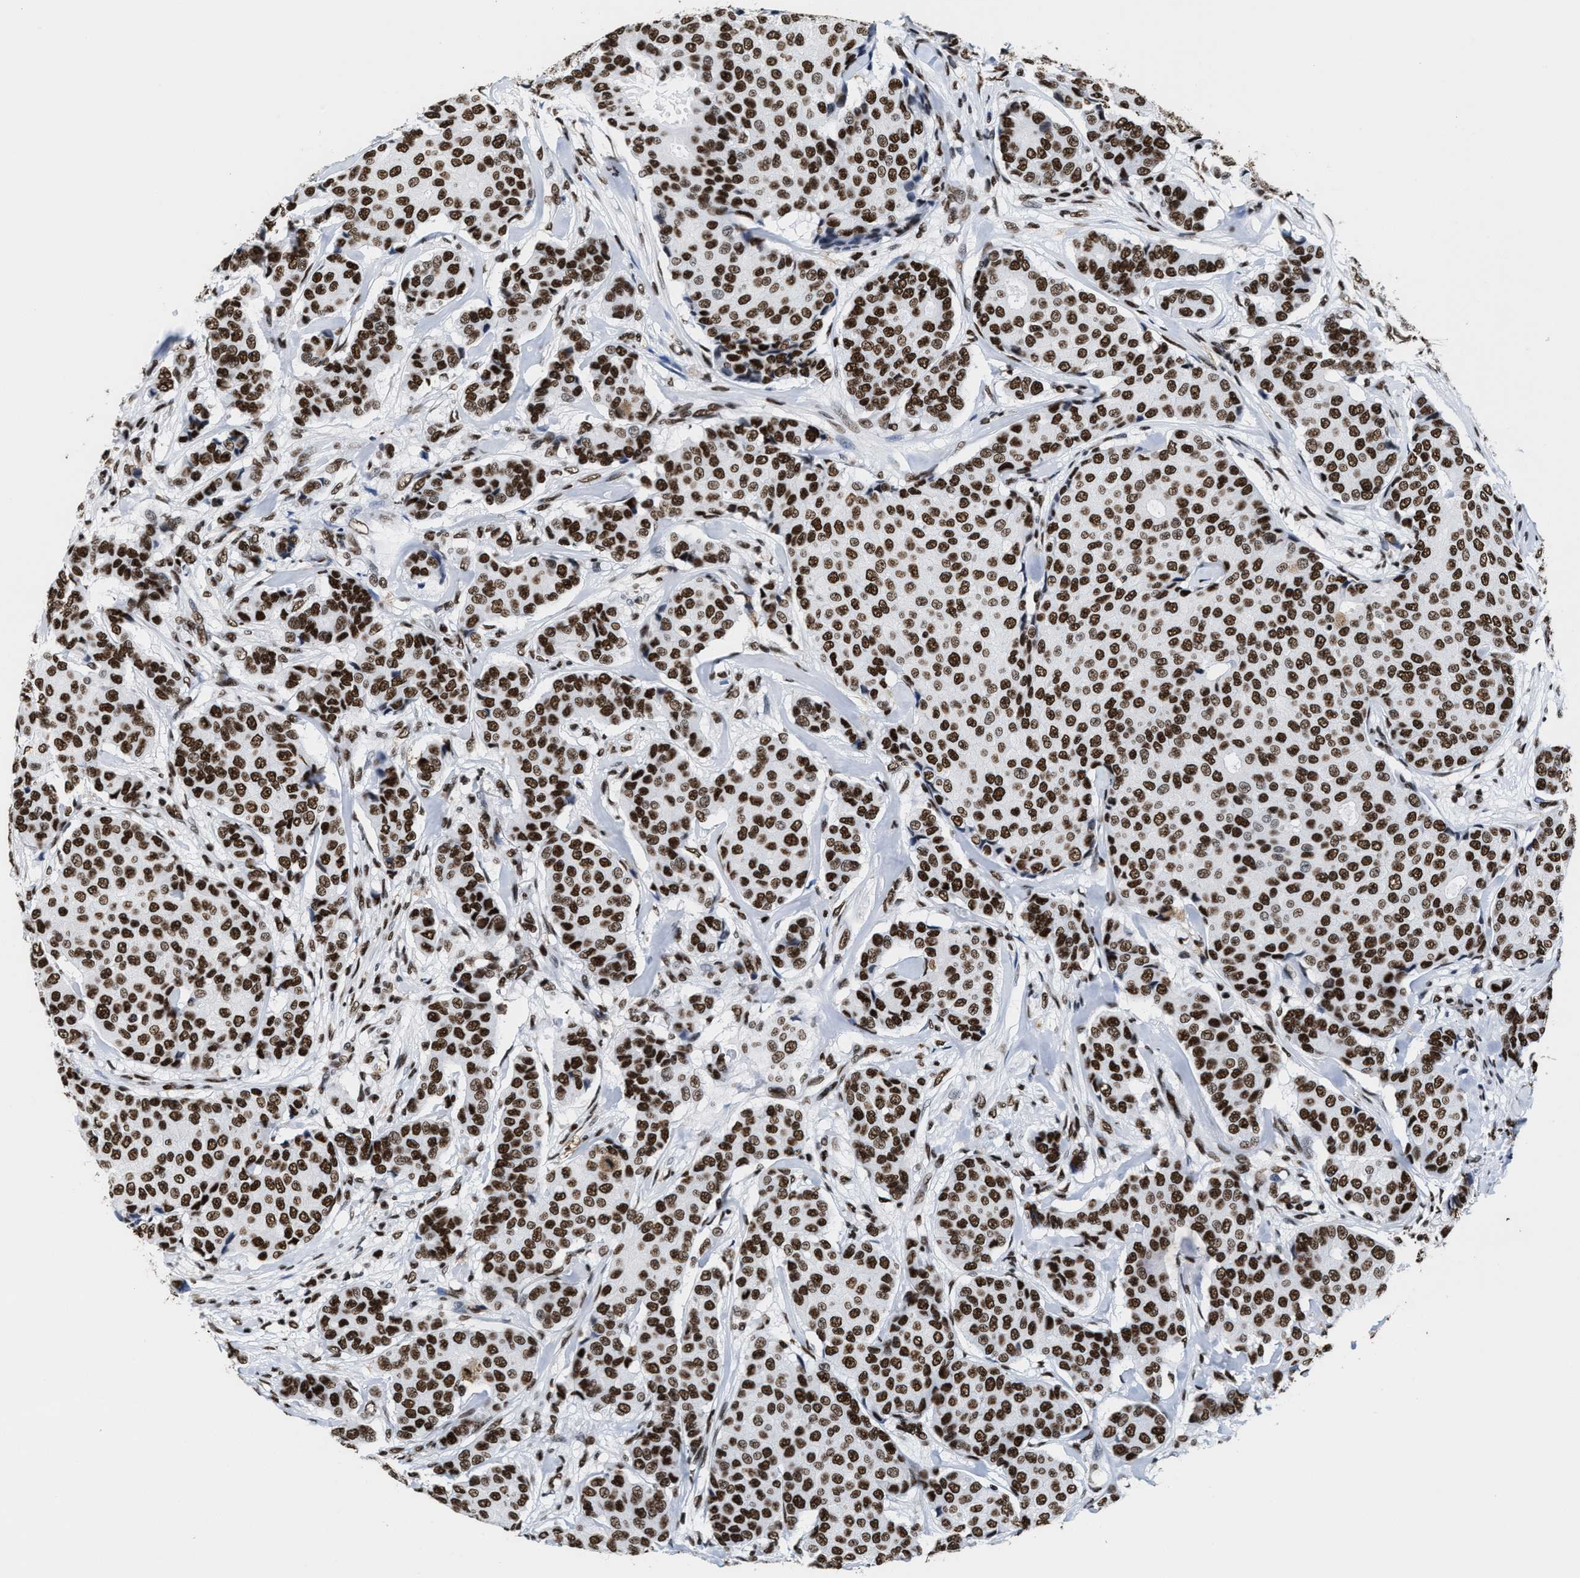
{"staining": {"intensity": "strong", "quantity": ">75%", "location": "nuclear"}, "tissue": "breast cancer", "cell_type": "Tumor cells", "image_type": "cancer", "snomed": [{"axis": "morphology", "description": "Duct carcinoma"}, {"axis": "topography", "description": "Breast"}], "caption": "Immunohistochemistry (DAB) staining of human breast cancer (infiltrating ductal carcinoma) shows strong nuclear protein staining in approximately >75% of tumor cells. (DAB (3,3'-diaminobenzidine) IHC, brown staining for protein, blue staining for nuclei).", "gene": "SMARCC2", "patient": {"sex": "female", "age": 75}}